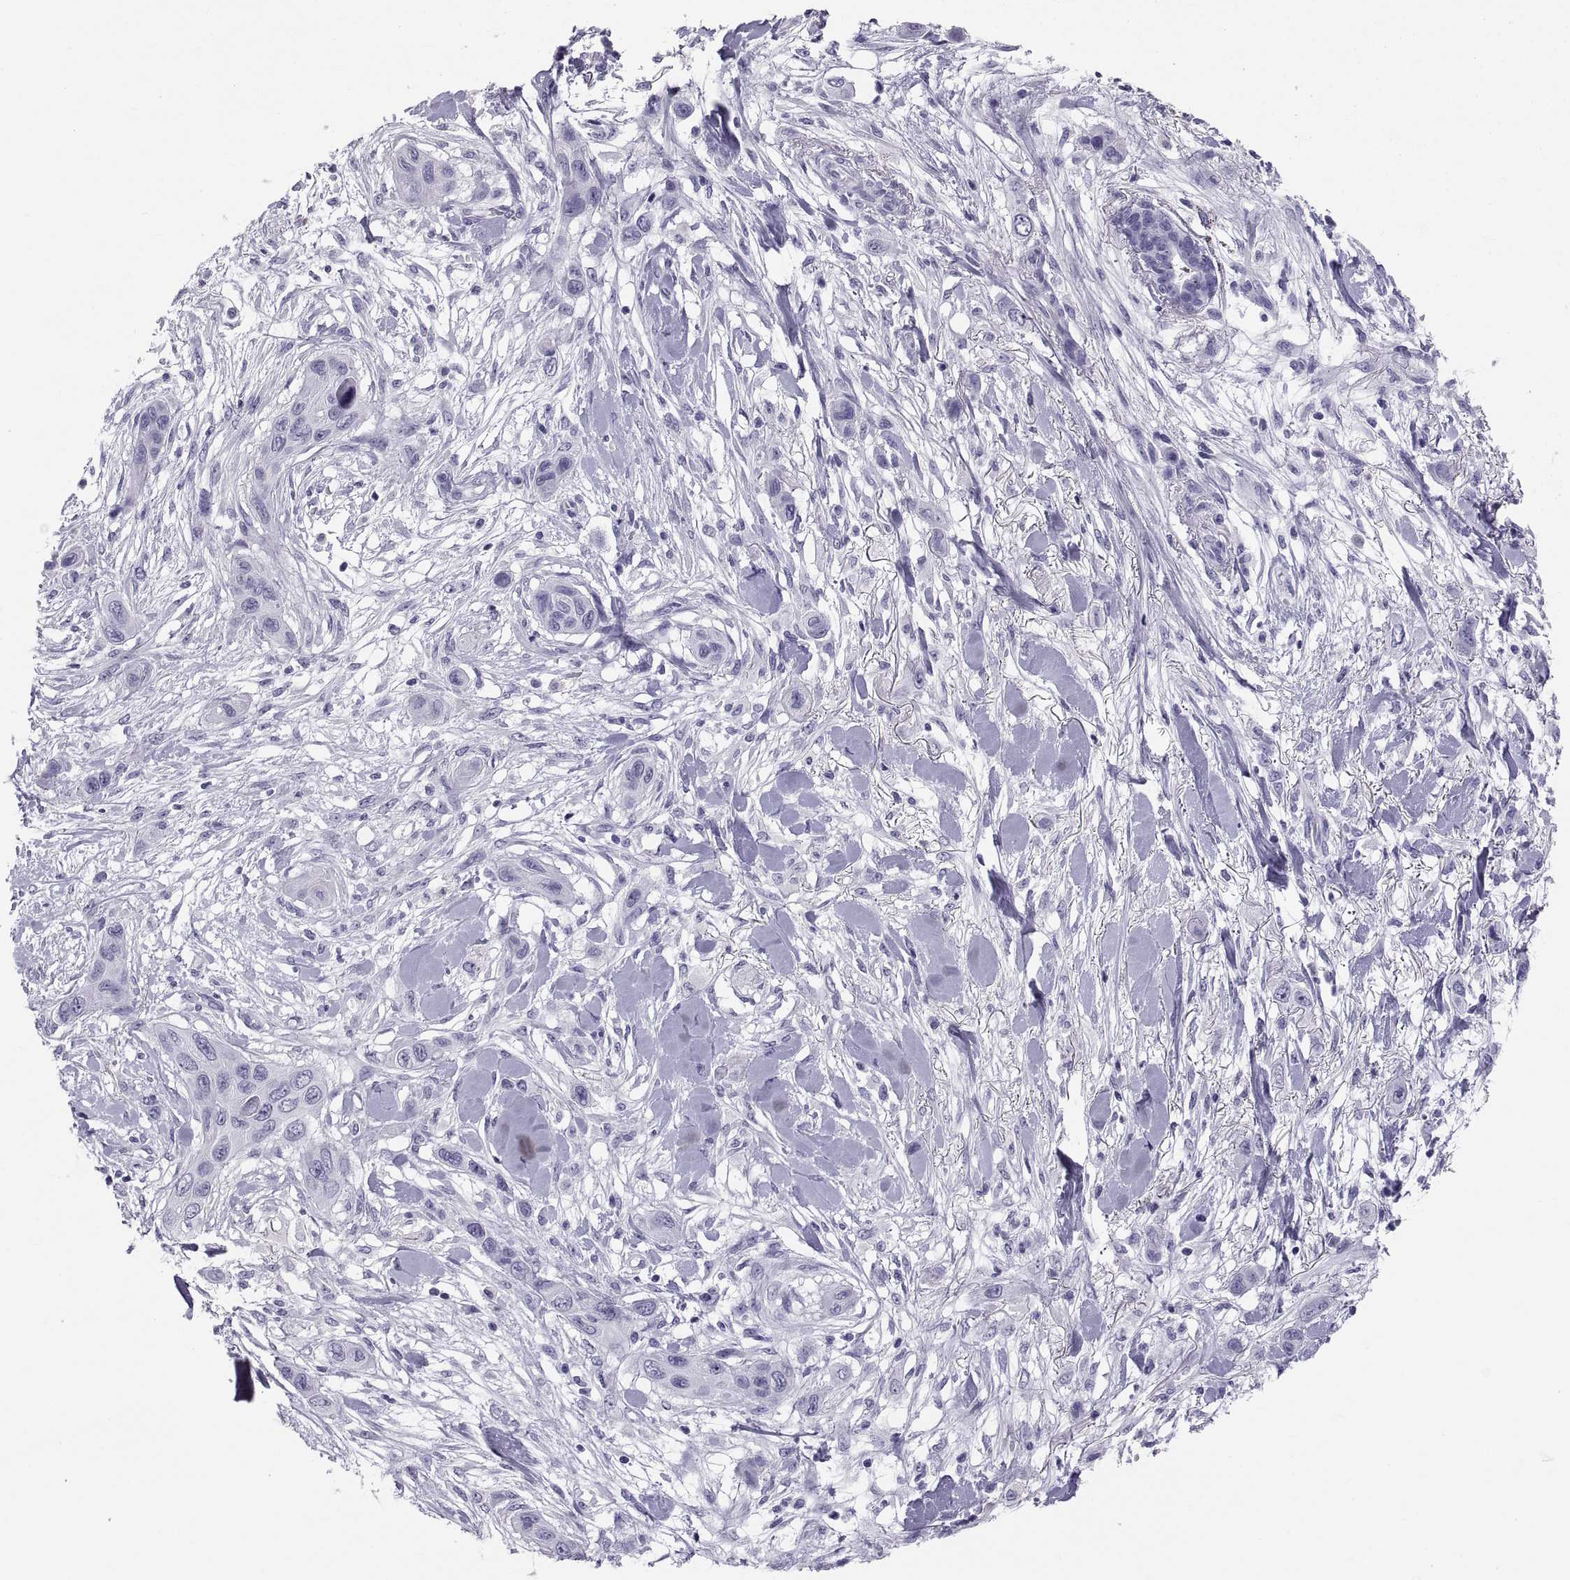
{"staining": {"intensity": "negative", "quantity": "none", "location": "none"}, "tissue": "skin cancer", "cell_type": "Tumor cells", "image_type": "cancer", "snomed": [{"axis": "morphology", "description": "Squamous cell carcinoma, NOS"}, {"axis": "topography", "description": "Skin"}], "caption": "Squamous cell carcinoma (skin) was stained to show a protein in brown. There is no significant positivity in tumor cells.", "gene": "CT47A10", "patient": {"sex": "male", "age": 79}}